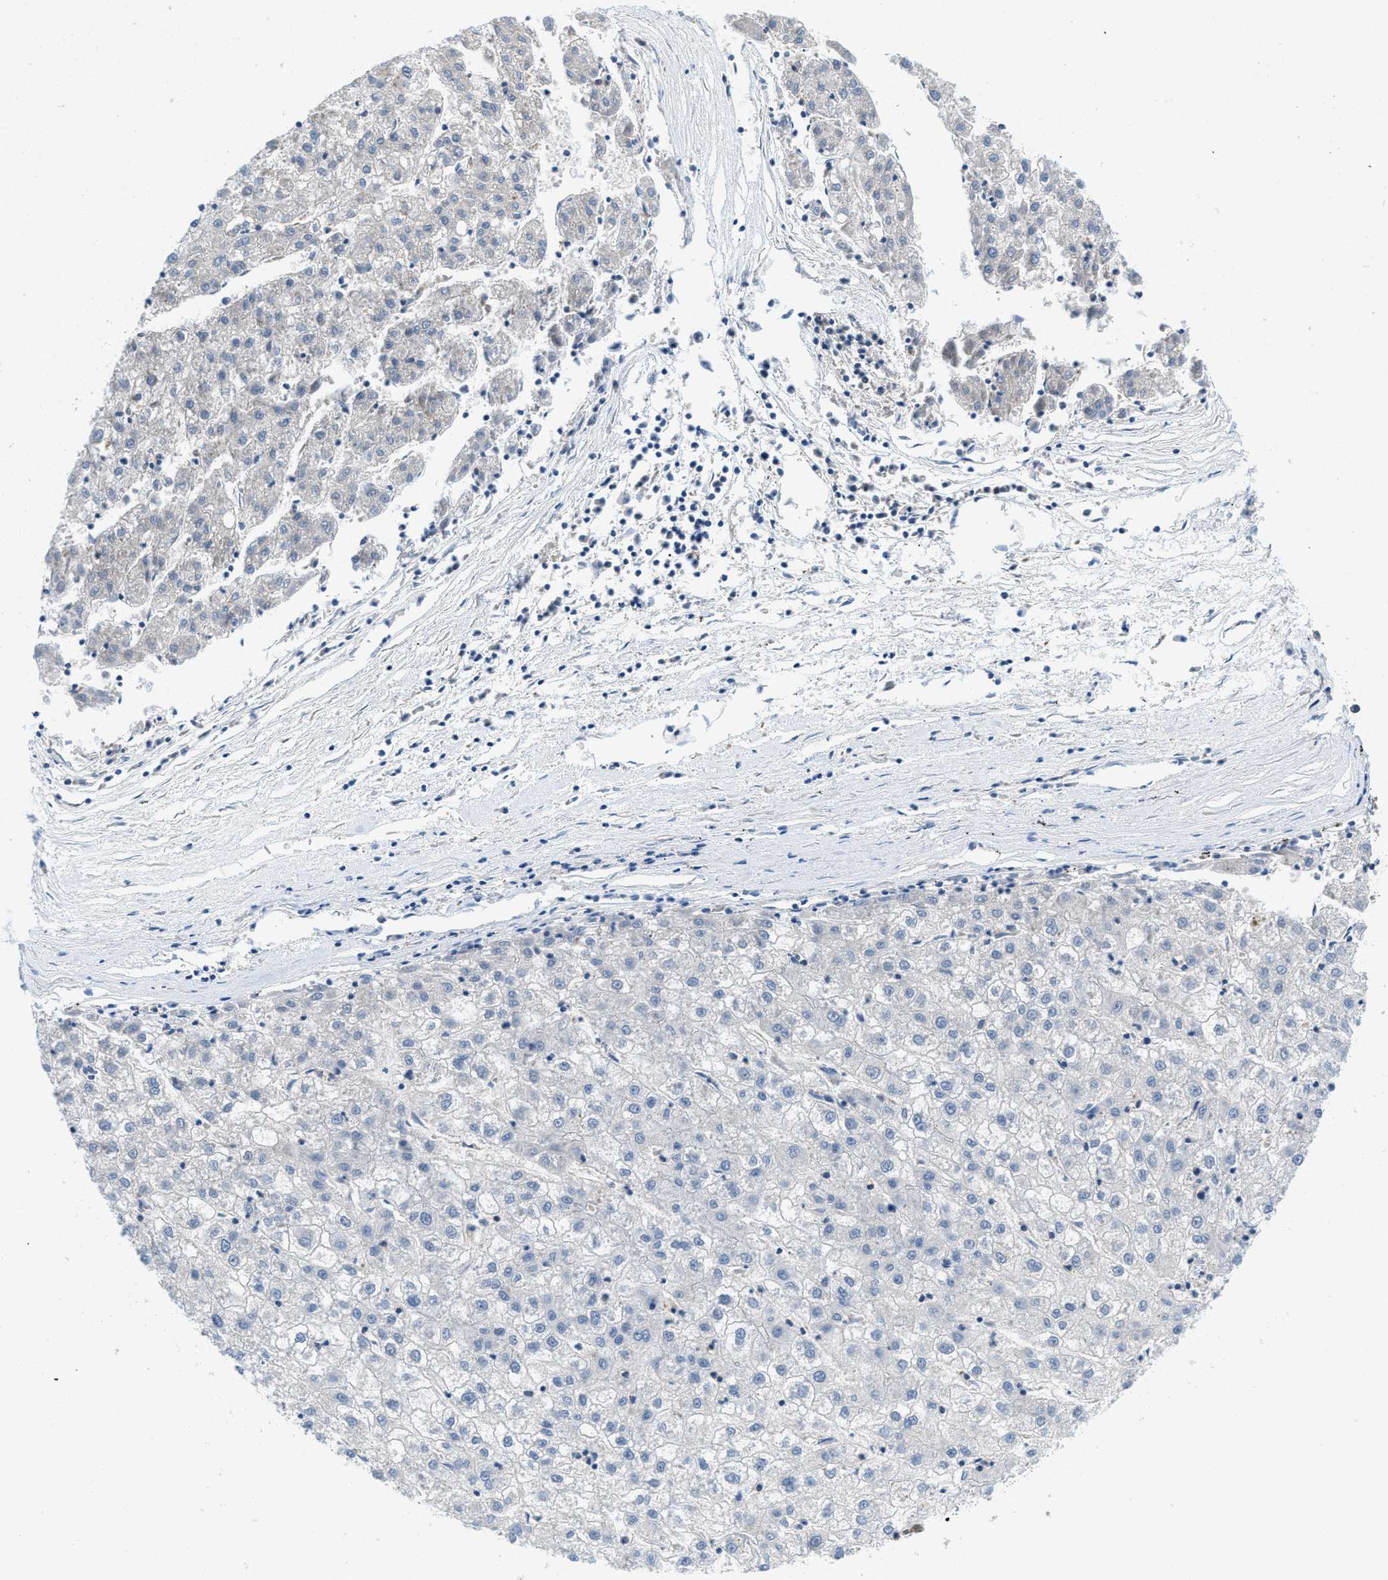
{"staining": {"intensity": "negative", "quantity": "none", "location": "none"}, "tissue": "liver cancer", "cell_type": "Tumor cells", "image_type": "cancer", "snomed": [{"axis": "morphology", "description": "Carcinoma, Hepatocellular, NOS"}, {"axis": "topography", "description": "Liver"}], "caption": "Immunohistochemistry (IHC) micrograph of neoplastic tissue: liver cancer stained with DAB (3,3'-diaminobenzidine) exhibits no significant protein expression in tumor cells.", "gene": "FAM151A", "patient": {"sex": "male", "age": 72}}